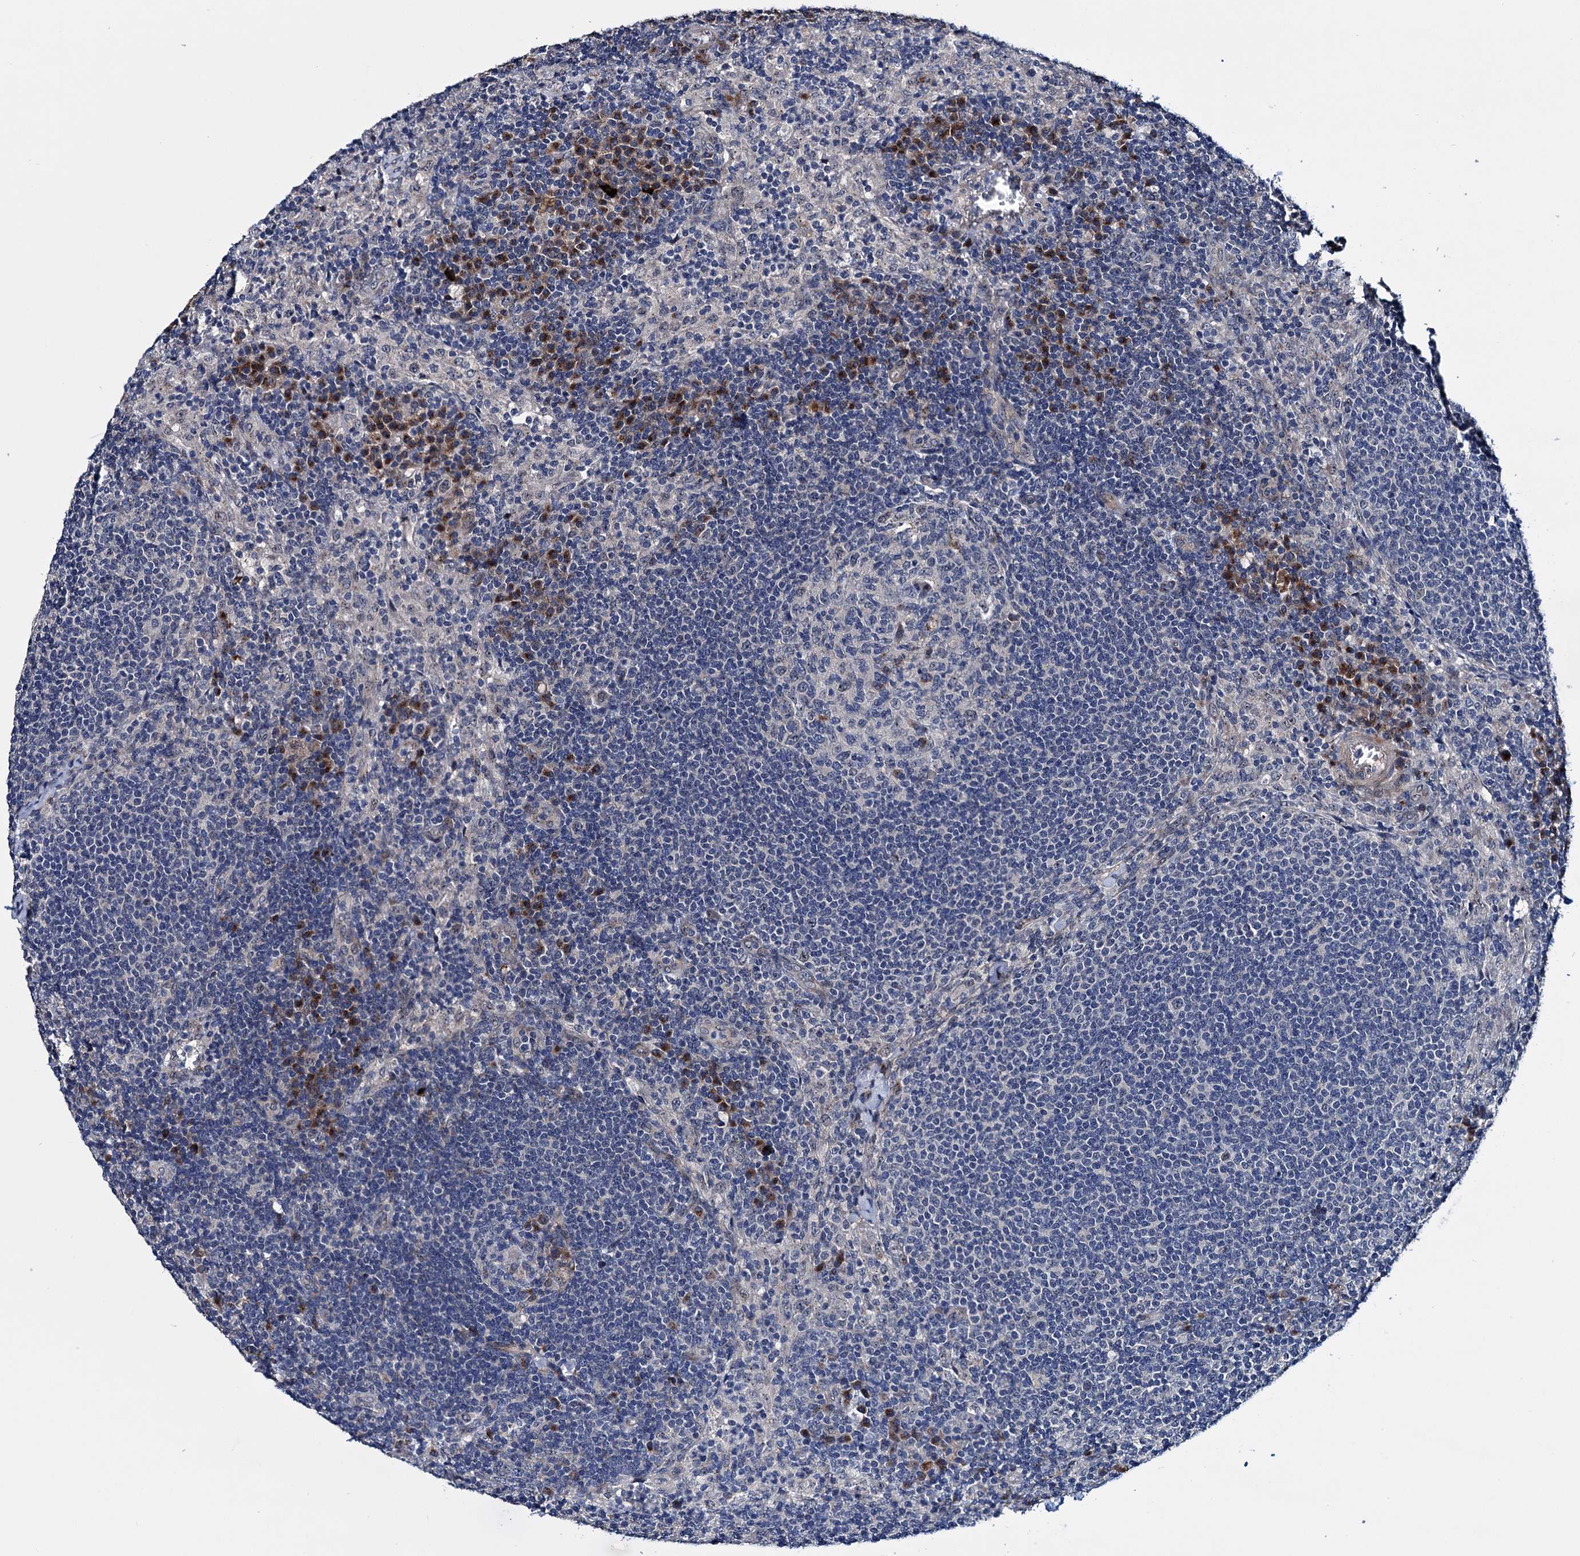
{"staining": {"intensity": "negative", "quantity": "none", "location": "none"}, "tissue": "lymph node", "cell_type": "Germinal center cells", "image_type": "normal", "snomed": [{"axis": "morphology", "description": "Normal tissue, NOS"}, {"axis": "topography", "description": "Lymph node"}], "caption": "Protein analysis of unremarkable lymph node shows no significant positivity in germinal center cells. (DAB immunohistochemistry with hematoxylin counter stain).", "gene": "EYA4", "patient": {"sex": "female", "age": 70}}